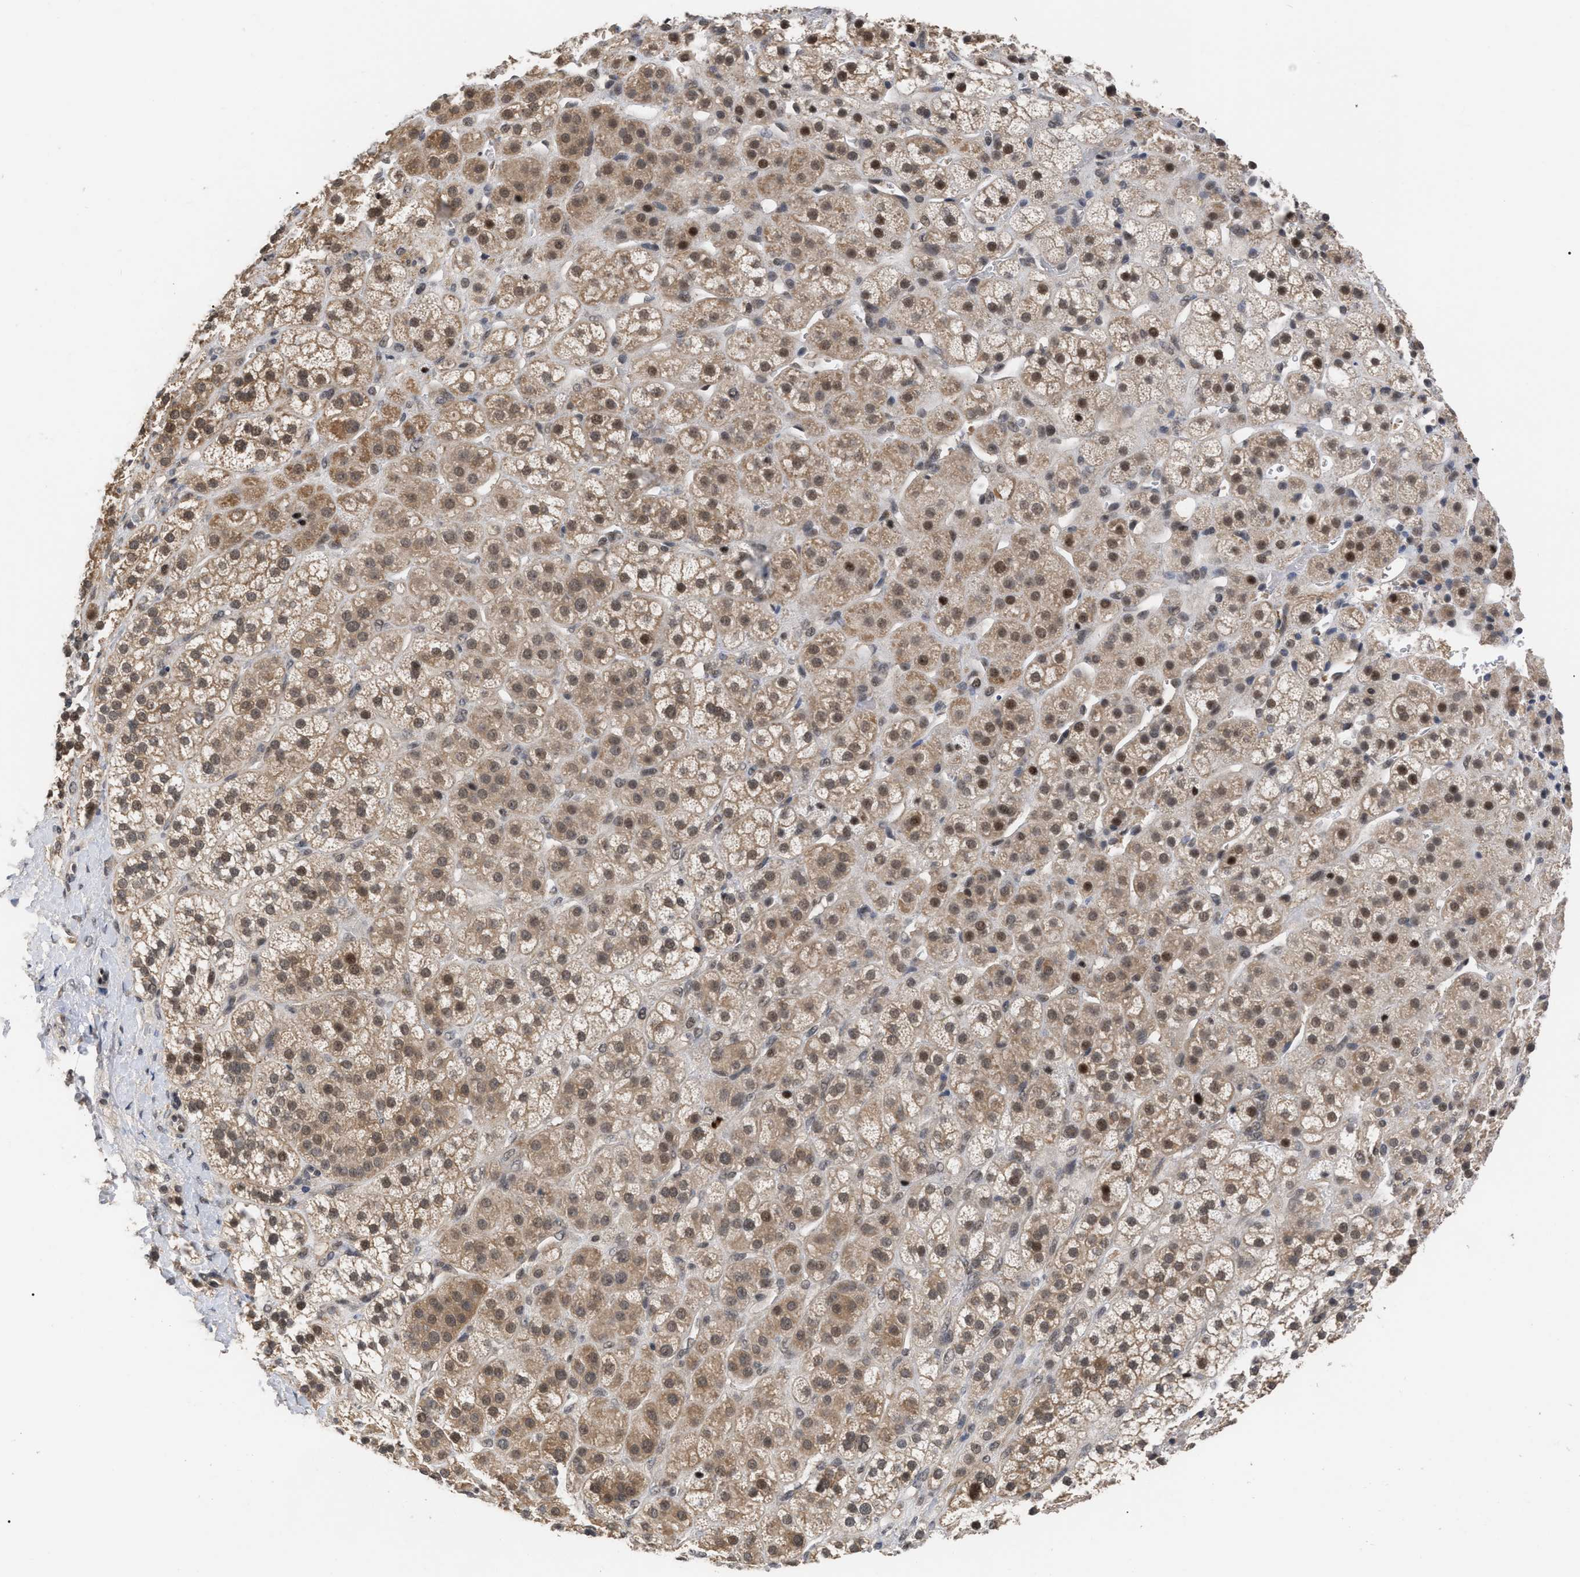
{"staining": {"intensity": "strong", "quantity": ">75%", "location": "cytoplasmic/membranous,nuclear"}, "tissue": "adrenal gland", "cell_type": "Glandular cells", "image_type": "normal", "snomed": [{"axis": "morphology", "description": "Normal tissue, NOS"}, {"axis": "topography", "description": "Adrenal gland"}], "caption": "A photomicrograph showing strong cytoplasmic/membranous,nuclear staining in approximately >75% of glandular cells in benign adrenal gland, as visualized by brown immunohistochemical staining.", "gene": "JAZF1", "patient": {"sex": "male", "age": 56}}